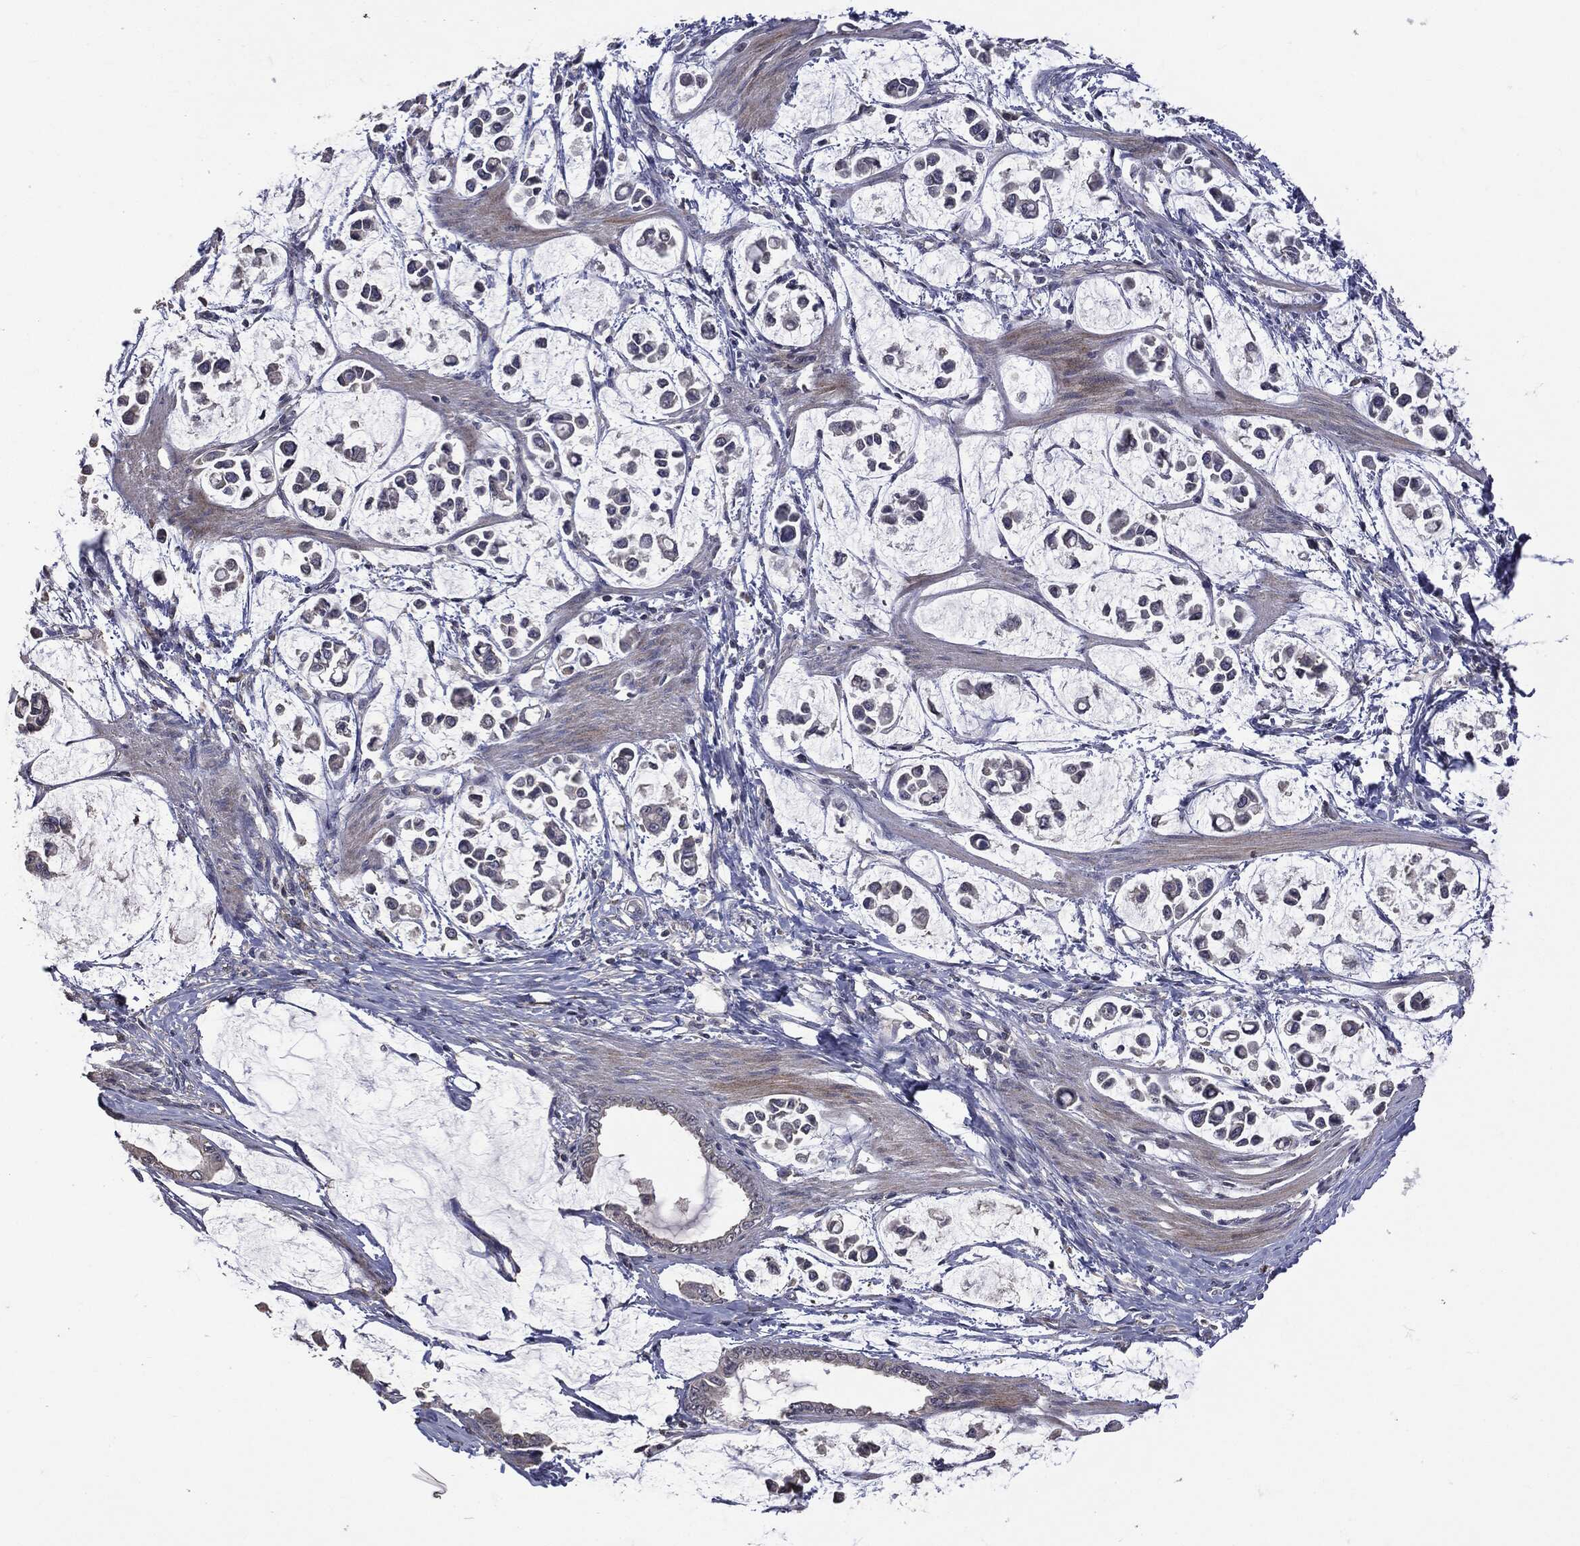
{"staining": {"intensity": "negative", "quantity": "none", "location": "none"}, "tissue": "stomach cancer", "cell_type": "Tumor cells", "image_type": "cancer", "snomed": [{"axis": "morphology", "description": "Adenocarcinoma, NOS"}, {"axis": "topography", "description": "Stomach"}], "caption": "This is an IHC histopathology image of stomach cancer (adenocarcinoma). There is no expression in tumor cells.", "gene": "MTOR", "patient": {"sex": "male", "age": 82}}